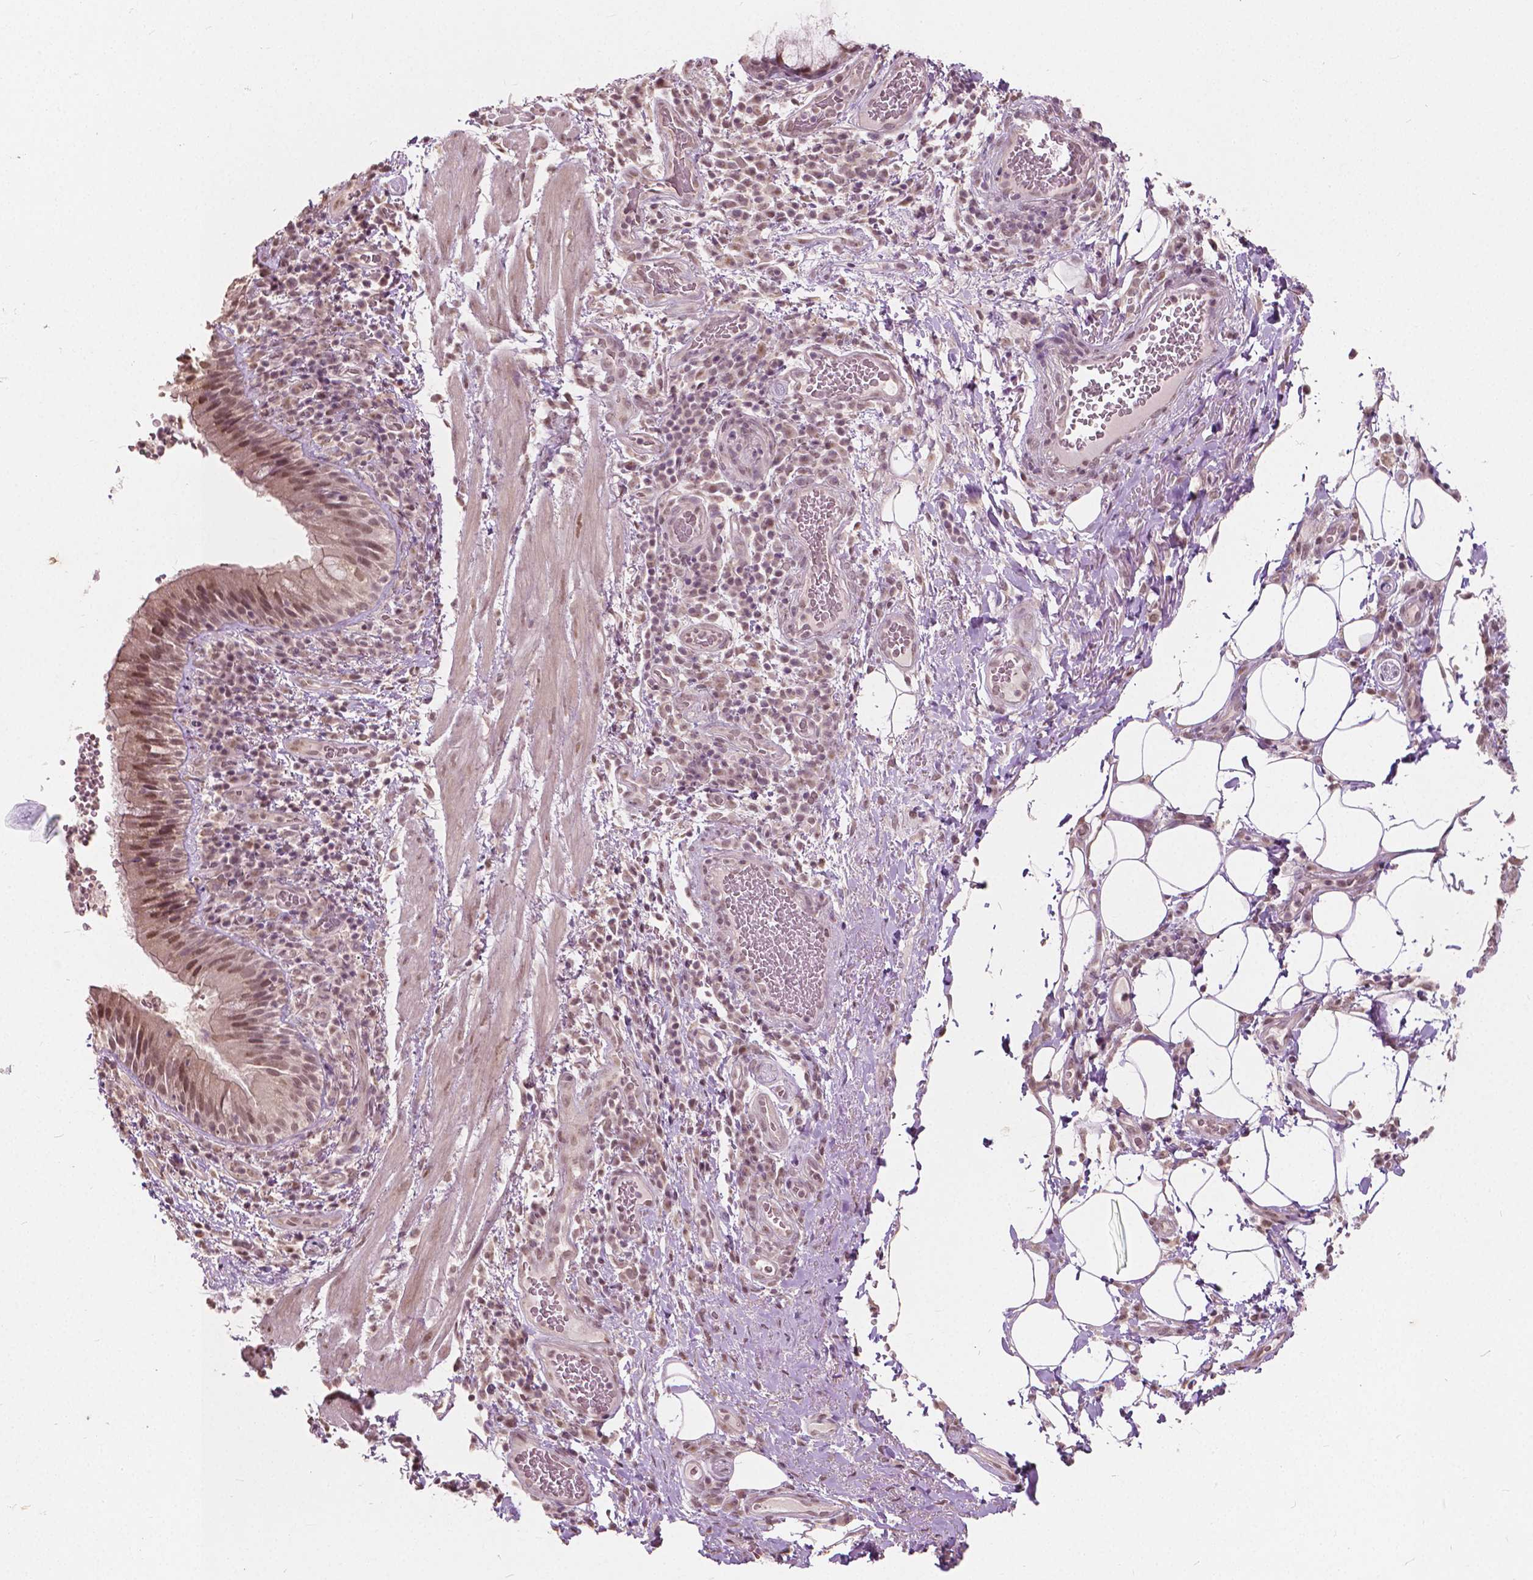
{"staining": {"intensity": "moderate", "quantity": ">75%", "location": "nuclear"}, "tissue": "bronchus", "cell_type": "Respiratory epithelial cells", "image_type": "normal", "snomed": [{"axis": "morphology", "description": "Normal tissue, NOS"}, {"axis": "topography", "description": "Lymph node"}, {"axis": "topography", "description": "Bronchus"}], "caption": "The image displays a brown stain indicating the presence of a protein in the nuclear of respiratory epithelial cells in bronchus. (DAB IHC with brightfield microscopy, high magnification).", "gene": "HOXA10", "patient": {"sex": "male", "age": 56}}